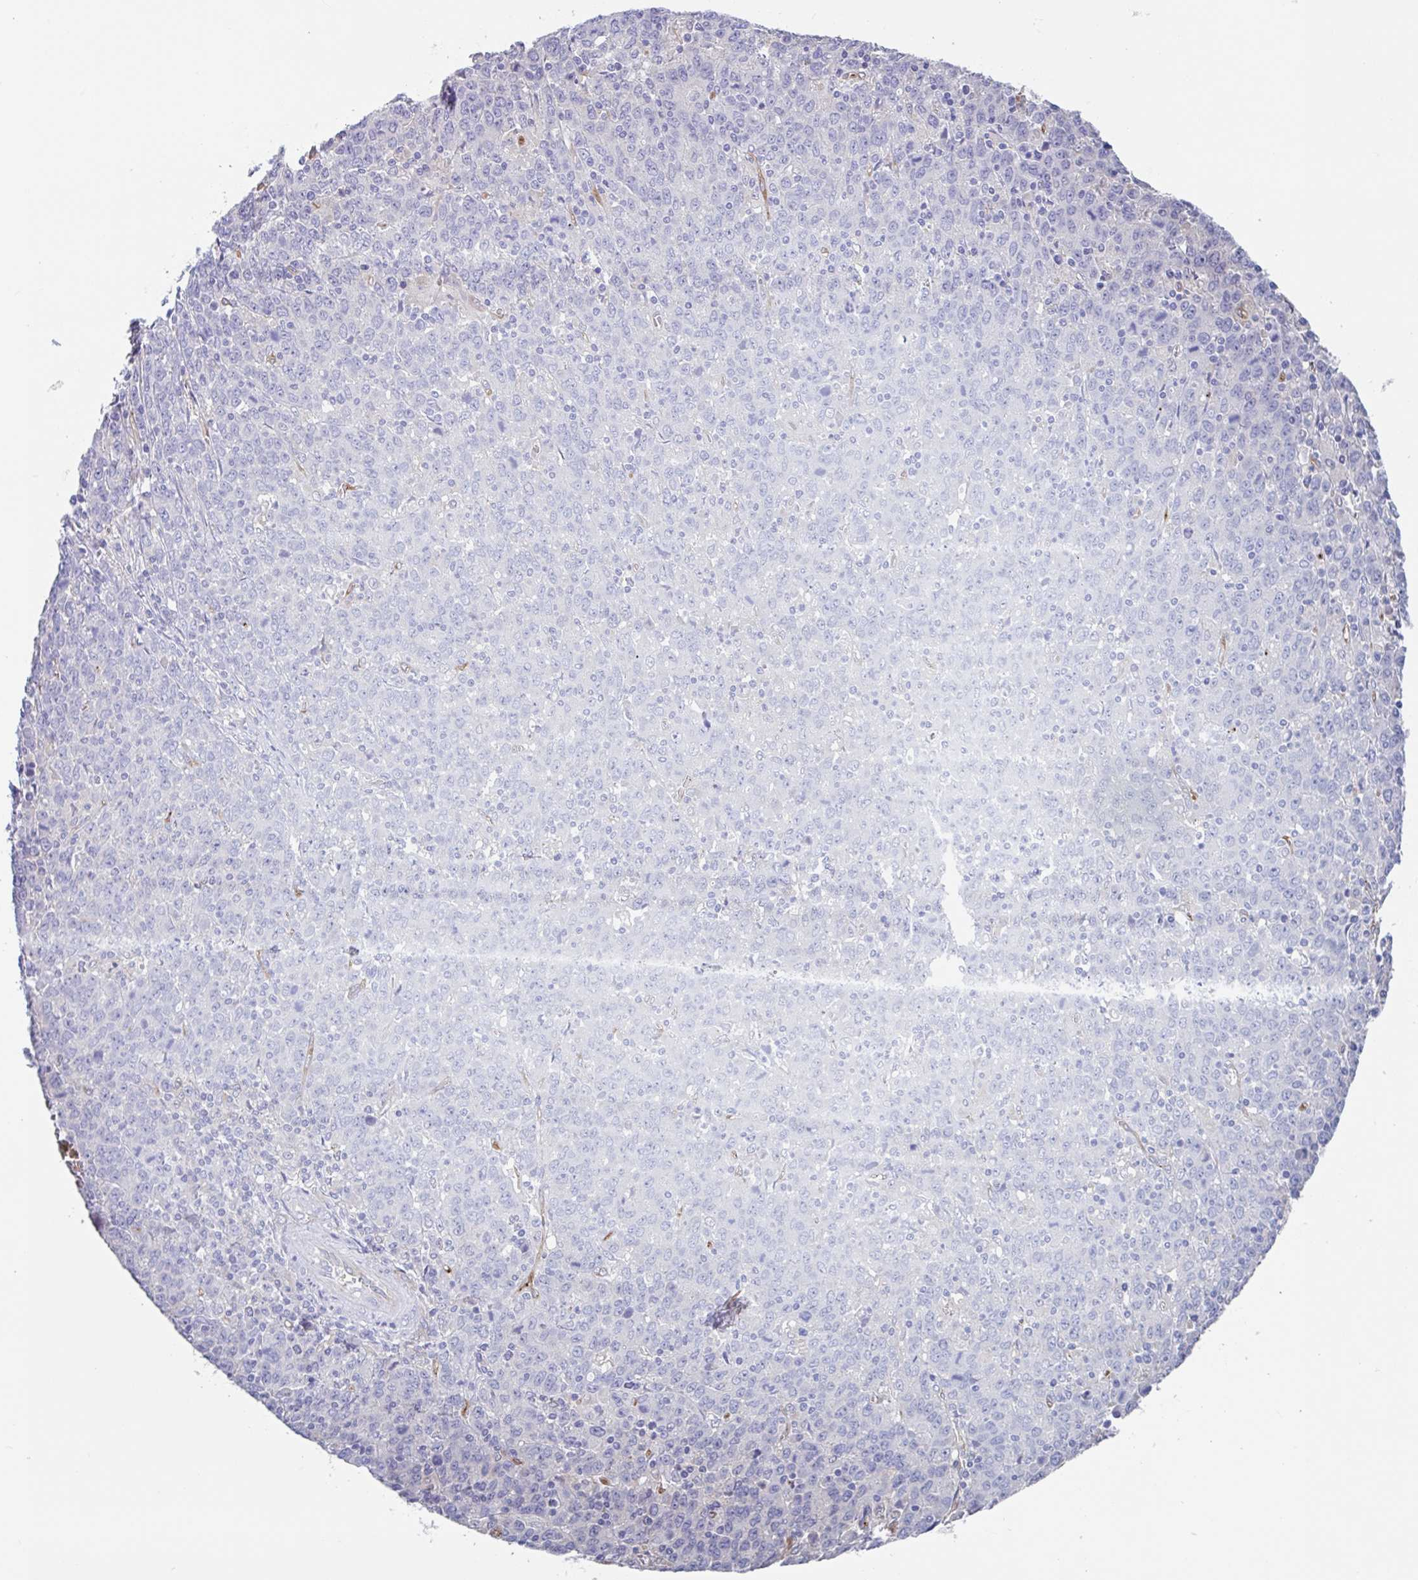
{"staining": {"intensity": "negative", "quantity": "none", "location": "none"}, "tissue": "stomach cancer", "cell_type": "Tumor cells", "image_type": "cancer", "snomed": [{"axis": "morphology", "description": "Adenocarcinoma, NOS"}, {"axis": "topography", "description": "Stomach, upper"}], "caption": "DAB immunohistochemical staining of adenocarcinoma (stomach) exhibits no significant staining in tumor cells.", "gene": "EHD4", "patient": {"sex": "male", "age": 69}}